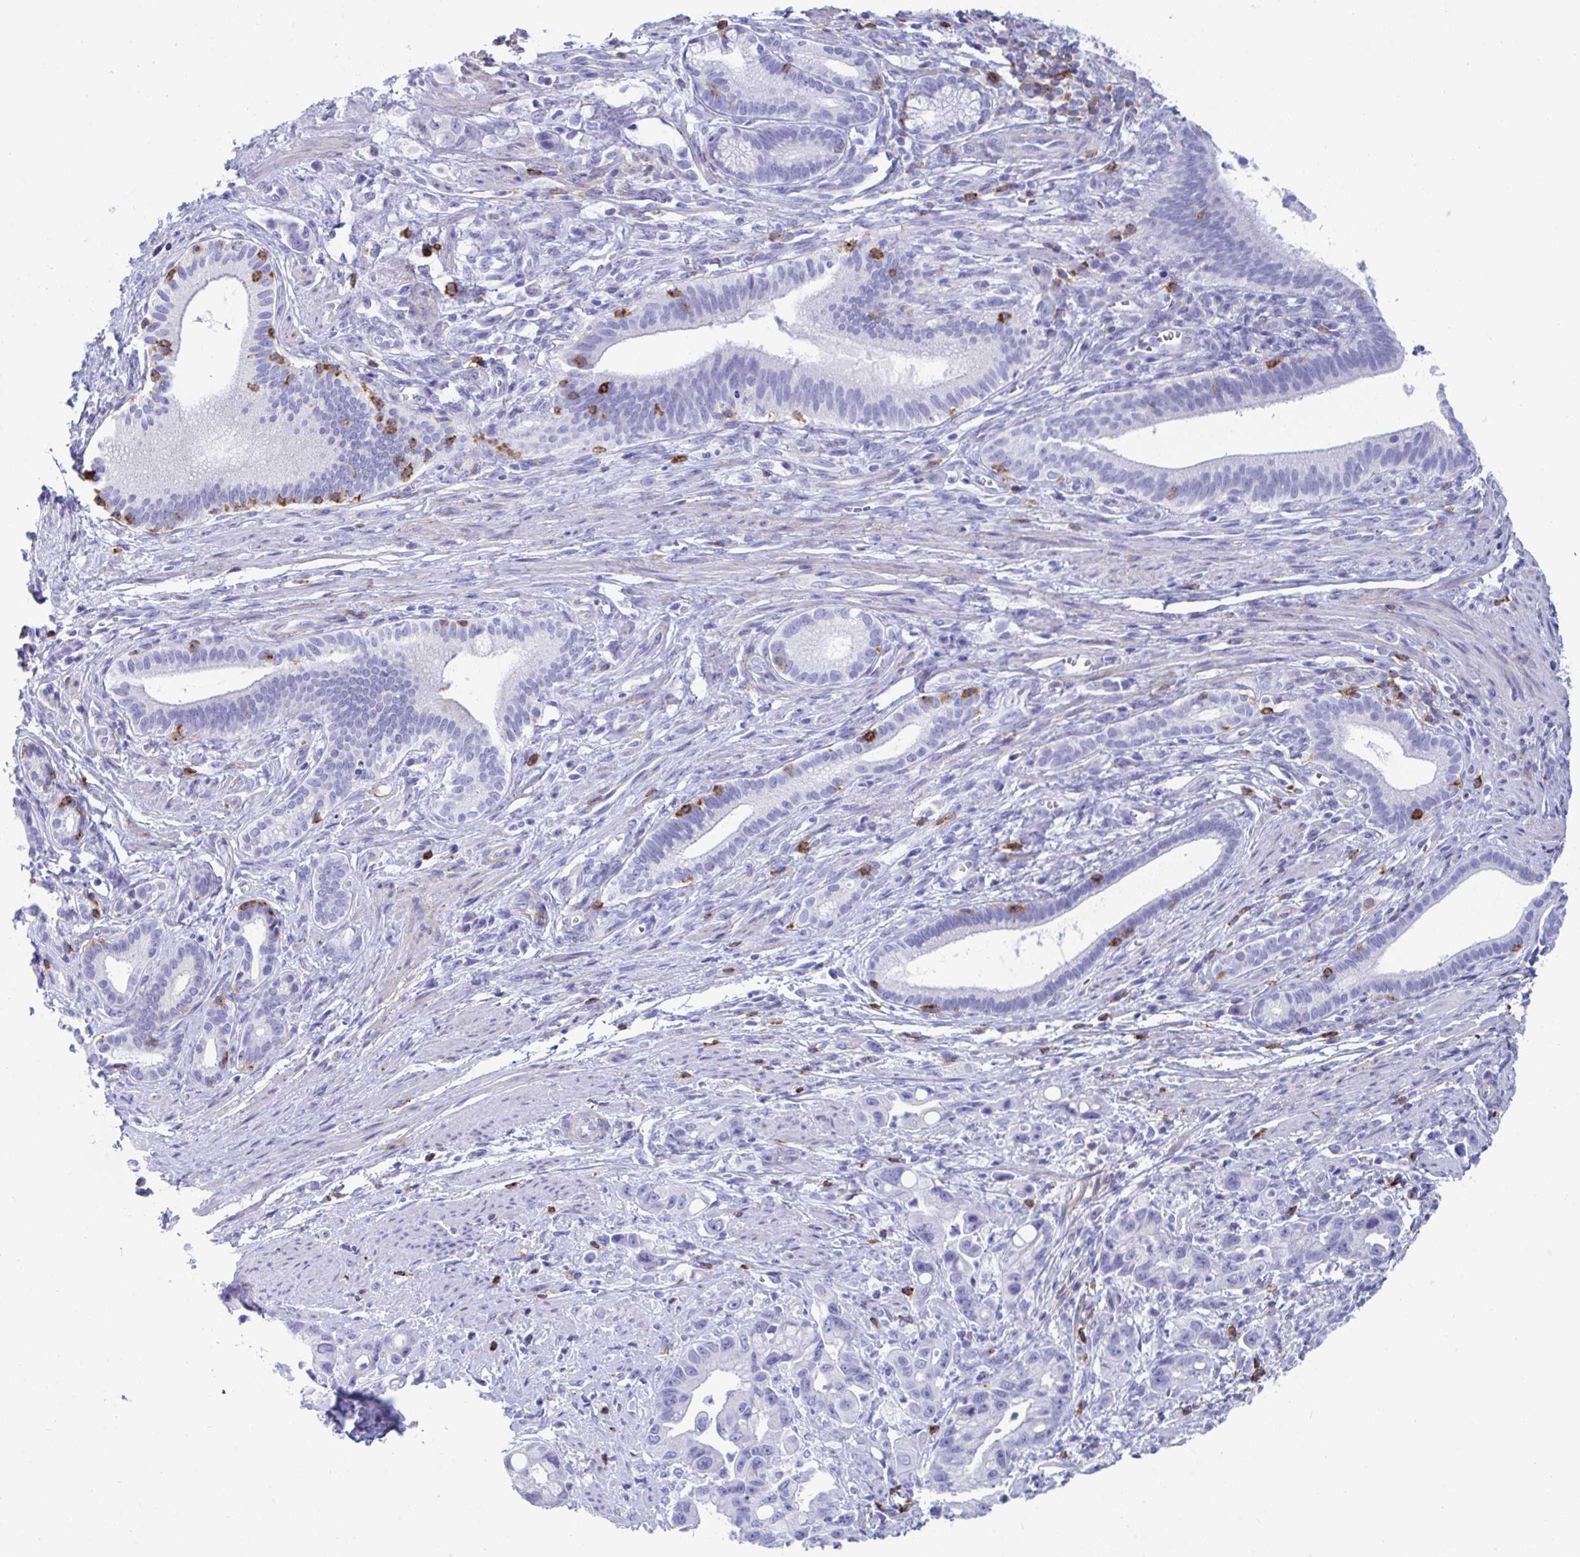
{"staining": {"intensity": "negative", "quantity": "none", "location": "none"}, "tissue": "pancreatic cancer", "cell_type": "Tumor cells", "image_type": "cancer", "snomed": [{"axis": "morphology", "description": "Adenocarcinoma, NOS"}, {"axis": "topography", "description": "Pancreas"}], "caption": "Tumor cells are negative for protein expression in human pancreatic adenocarcinoma.", "gene": "CD7", "patient": {"sex": "male", "age": 68}}